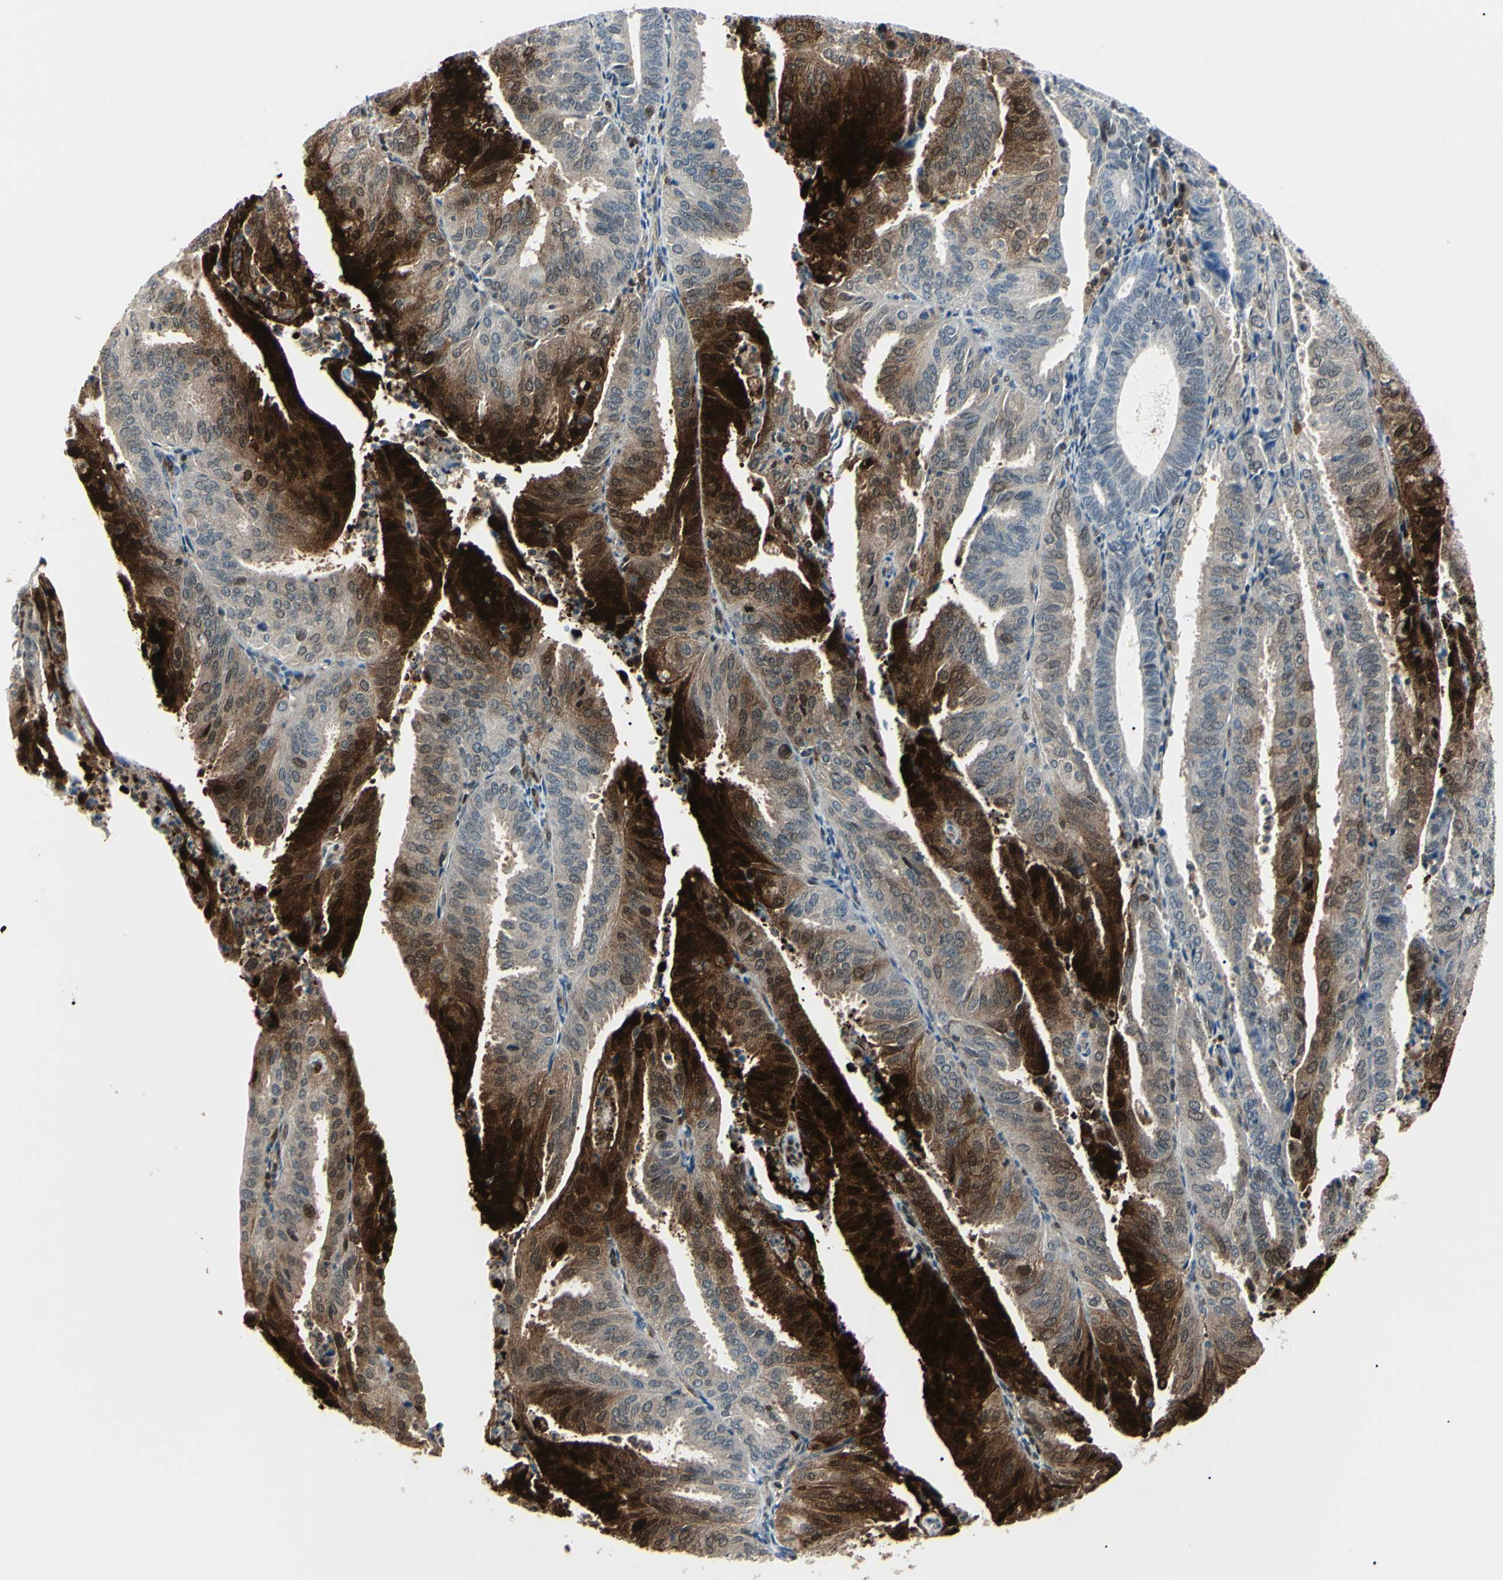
{"staining": {"intensity": "strong", "quantity": "25%-75%", "location": "cytoplasmic/membranous,nuclear"}, "tissue": "endometrial cancer", "cell_type": "Tumor cells", "image_type": "cancer", "snomed": [{"axis": "morphology", "description": "Adenocarcinoma, NOS"}, {"axis": "topography", "description": "Uterus"}], "caption": "High-power microscopy captured an immunohistochemistry (IHC) micrograph of adenocarcinoma (endometrial), revealing strong cytoplasmic/membranous and nuclear positivity in approximately 25%-75% of tumor cells. (IHC, brightfield microscopy, high magnification).", "gene": "PGK1", "patient": {"sex": "female", "age": 60}}